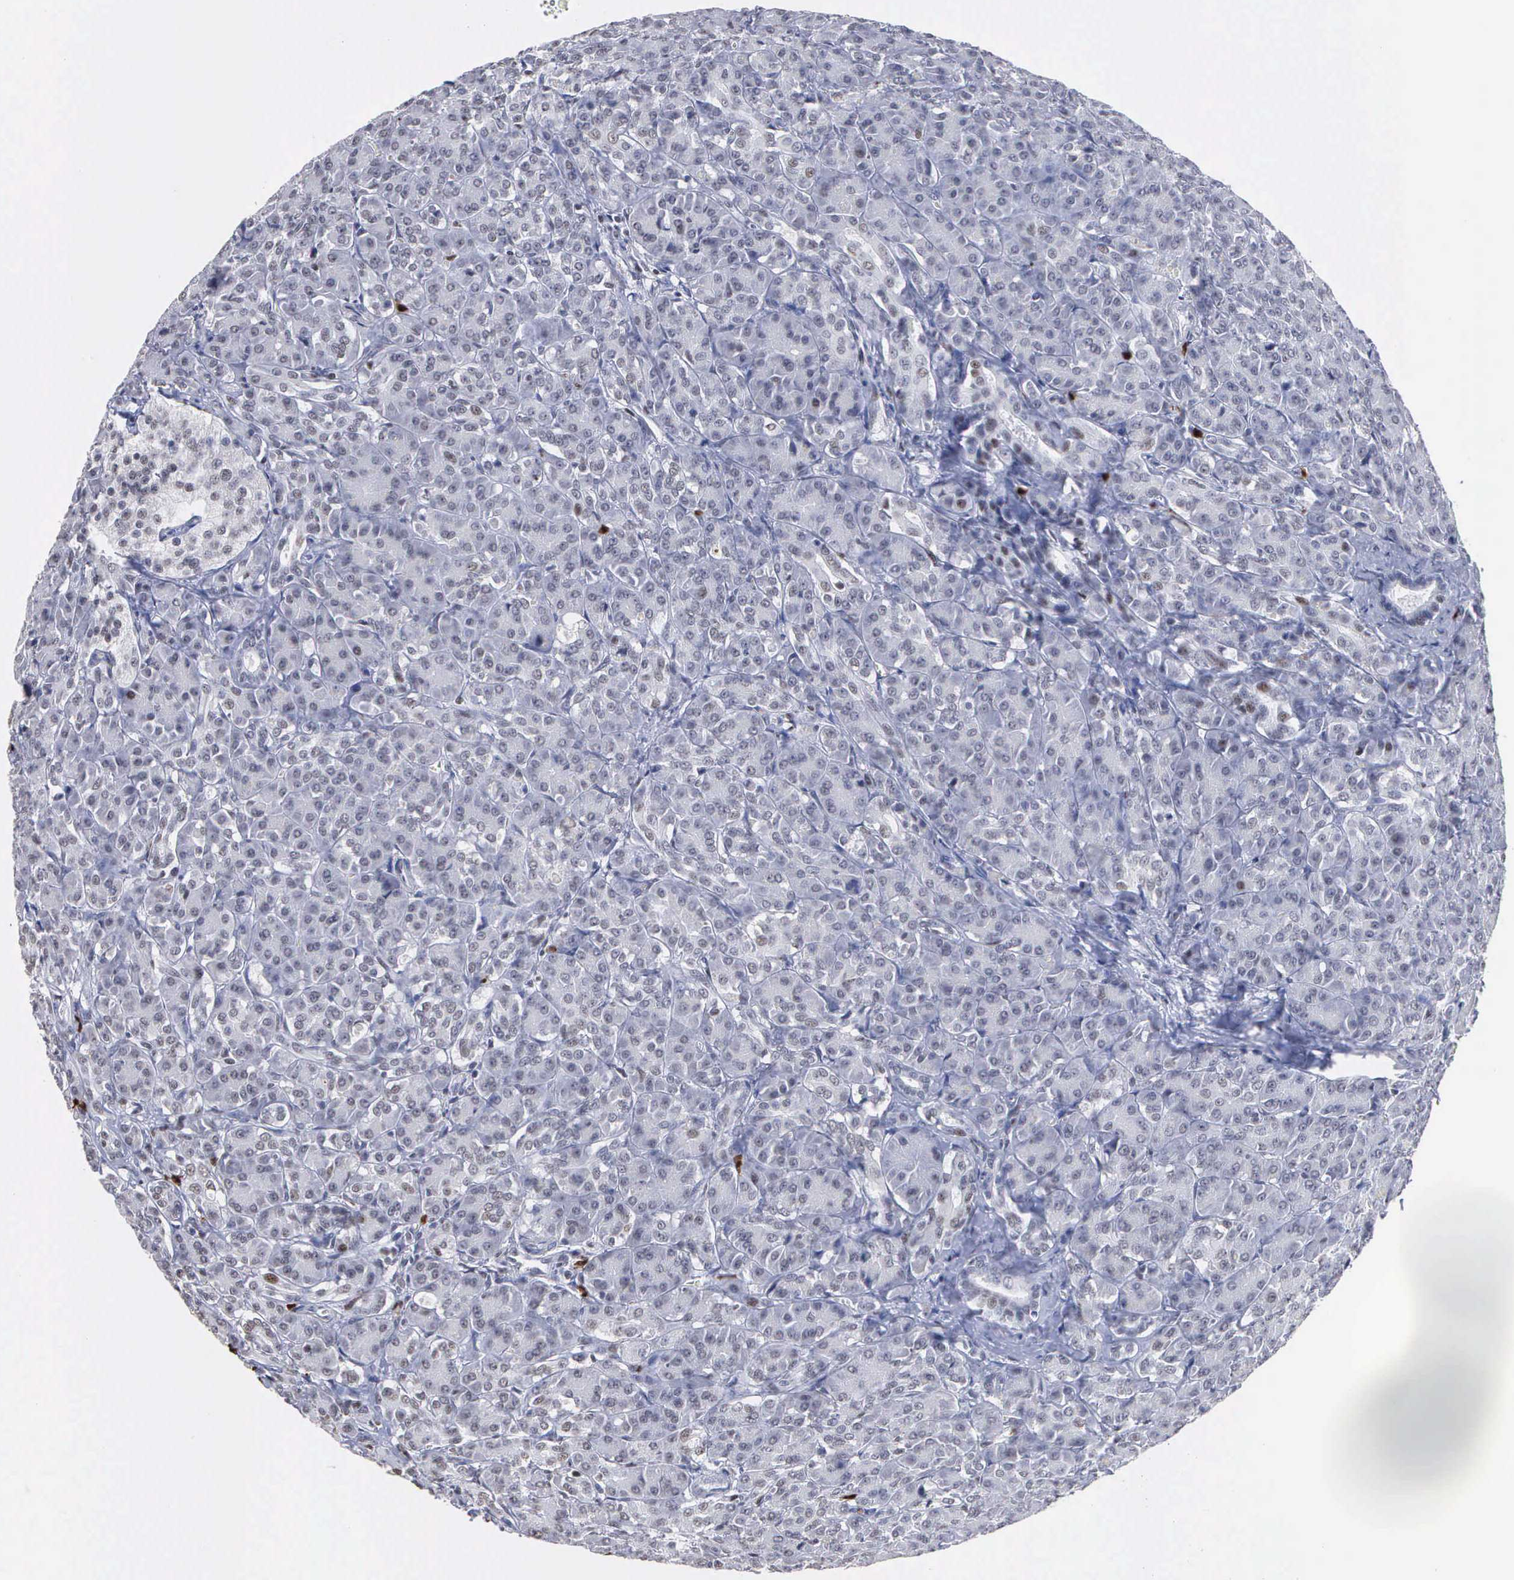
{"staining": {"intensity": "negative", "quantity": "none", "location": "none"}, "tissue": "pancreas", "cell_type": "Exocrine glandular cells", "image_type": "normal", "snomed": [{"axis": "morphology", "description": "Normal tissue, NOS"}, {"axis": "topography", "description": "Lymph node"}, {"axis": "topography", "description": "Pancreas"}], "caption": "A high-resolution photomicrograph shows immunohistochemistry staining of unremarkable pancreas, which shows no significant expression in exocrine glandular cells.", "gene": "SPIN3", "patient": {"sex": "male", "age": 59}}